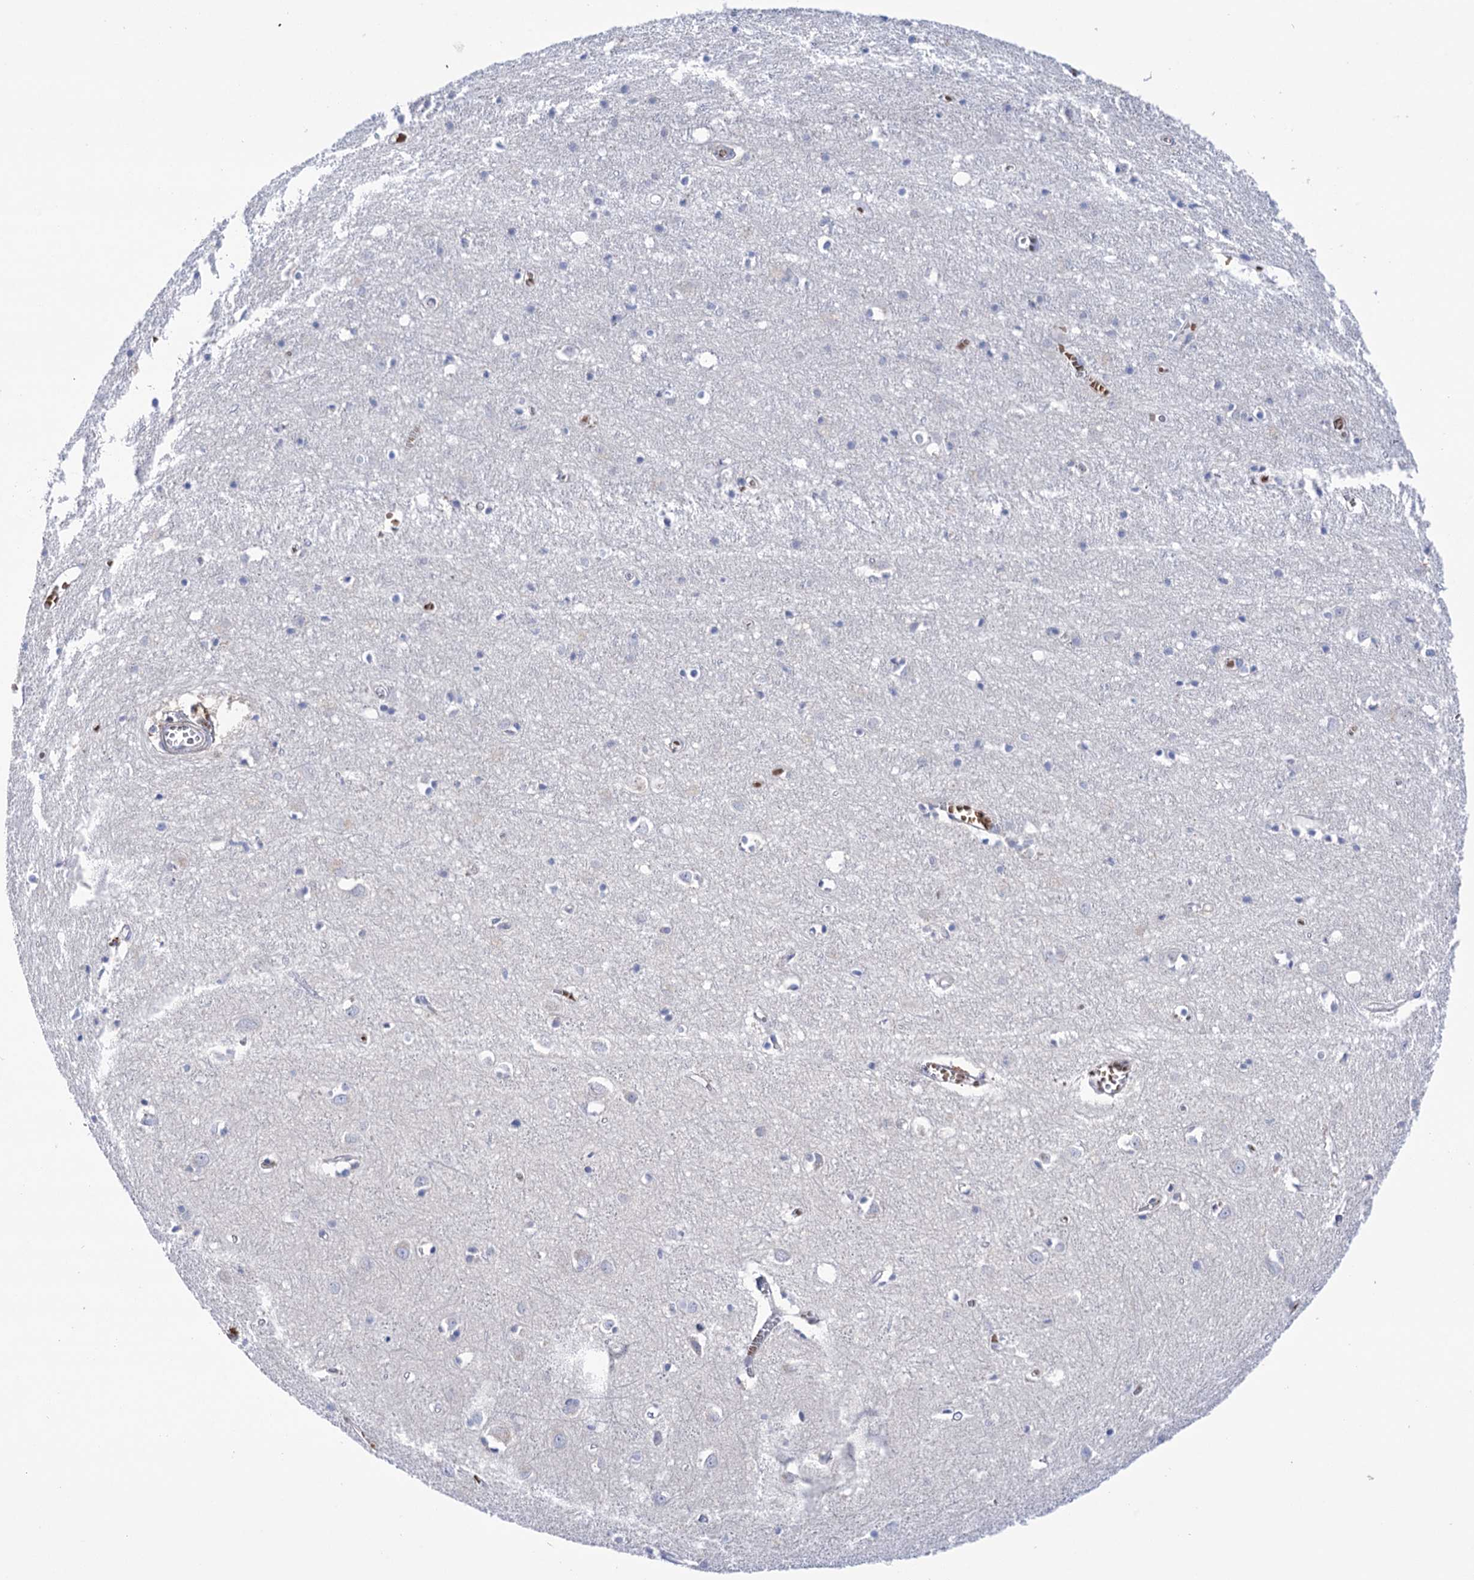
{"staining": {"intensity": "negative", "quantity": "none", "location": "none"}, "tissue": "cerebral cortex", "cell_type": "Endothelial cells", "image_type": "normal", "snomed": [{"axis": "morphology", "description": "Normal tissue, NOS"}, {"axis": "topography", "description": "Cerebral cortex"}], "caption": "Immunohistochemistry histopathology image of unremarkable cerebral cortex stained for a protein (brown), which demonstrates no positivity in endothelial cells.", "gene": "YARS2", "patient": {"sex": "female", "age": 64}}